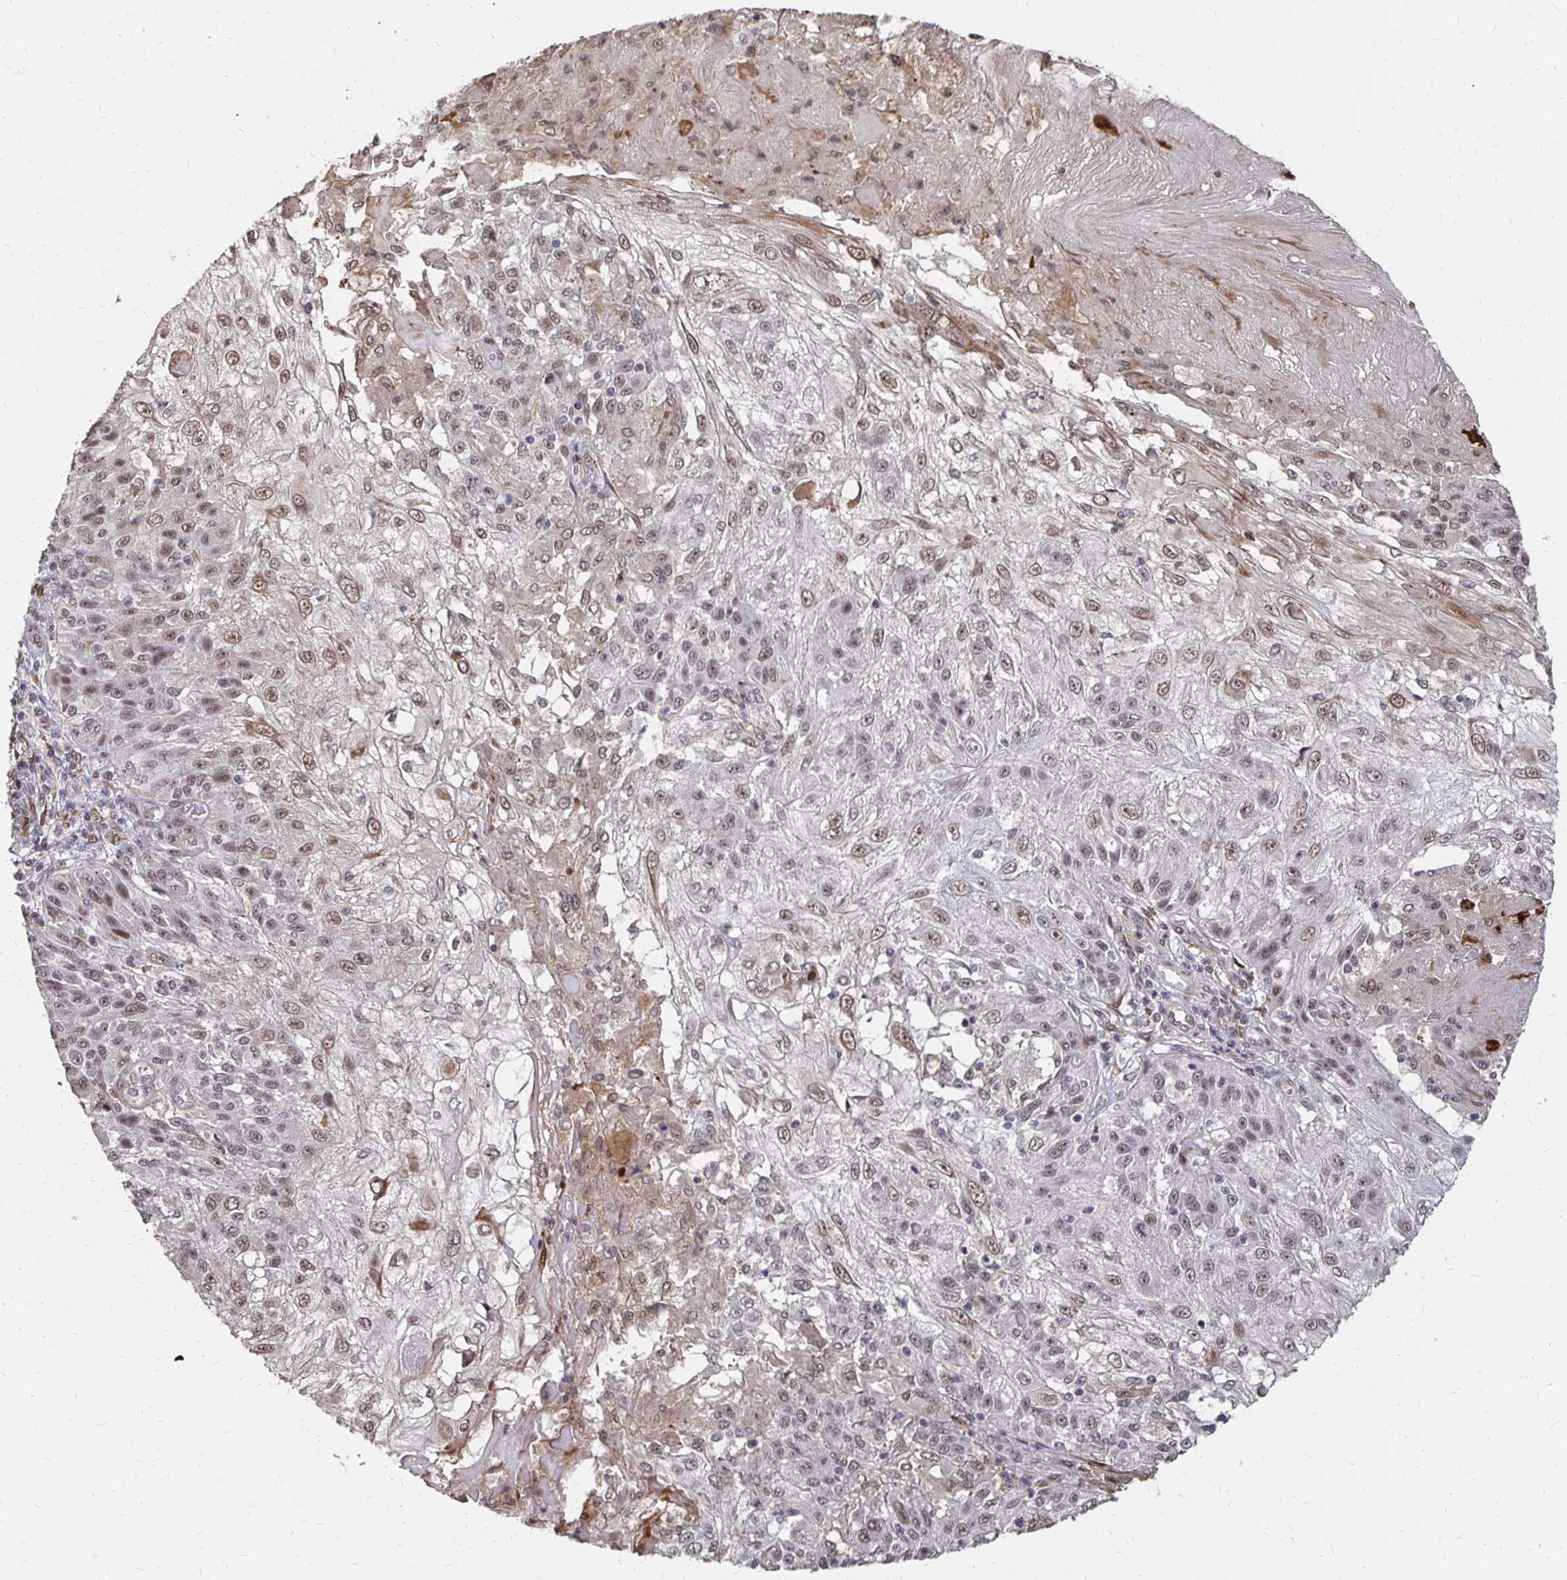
{"staining": {"intensity": "moderate", "quantity": "25%-75%", "location": "nuclear"}, "tissue": "skin cancer", "cell_type": "Tumor cells", "image_type": "cancer", "snomed": [{"axis": "morphology", "description": "Normal tissue, NOS"}, {"axis": "morphology", "description": "Squamous cell carcinoma, NOS"}, {"axis": "topography", "description": "Skin"}], "caption": "High-power microscopy captured an immunohistochemistry (IHC) histopathology image of skin cancer, revealing moderate nuclear expression in about 25%-75% of tumor cells.", "gene": "CLASRP", "patient": {"sex": "female", "age": 83}}